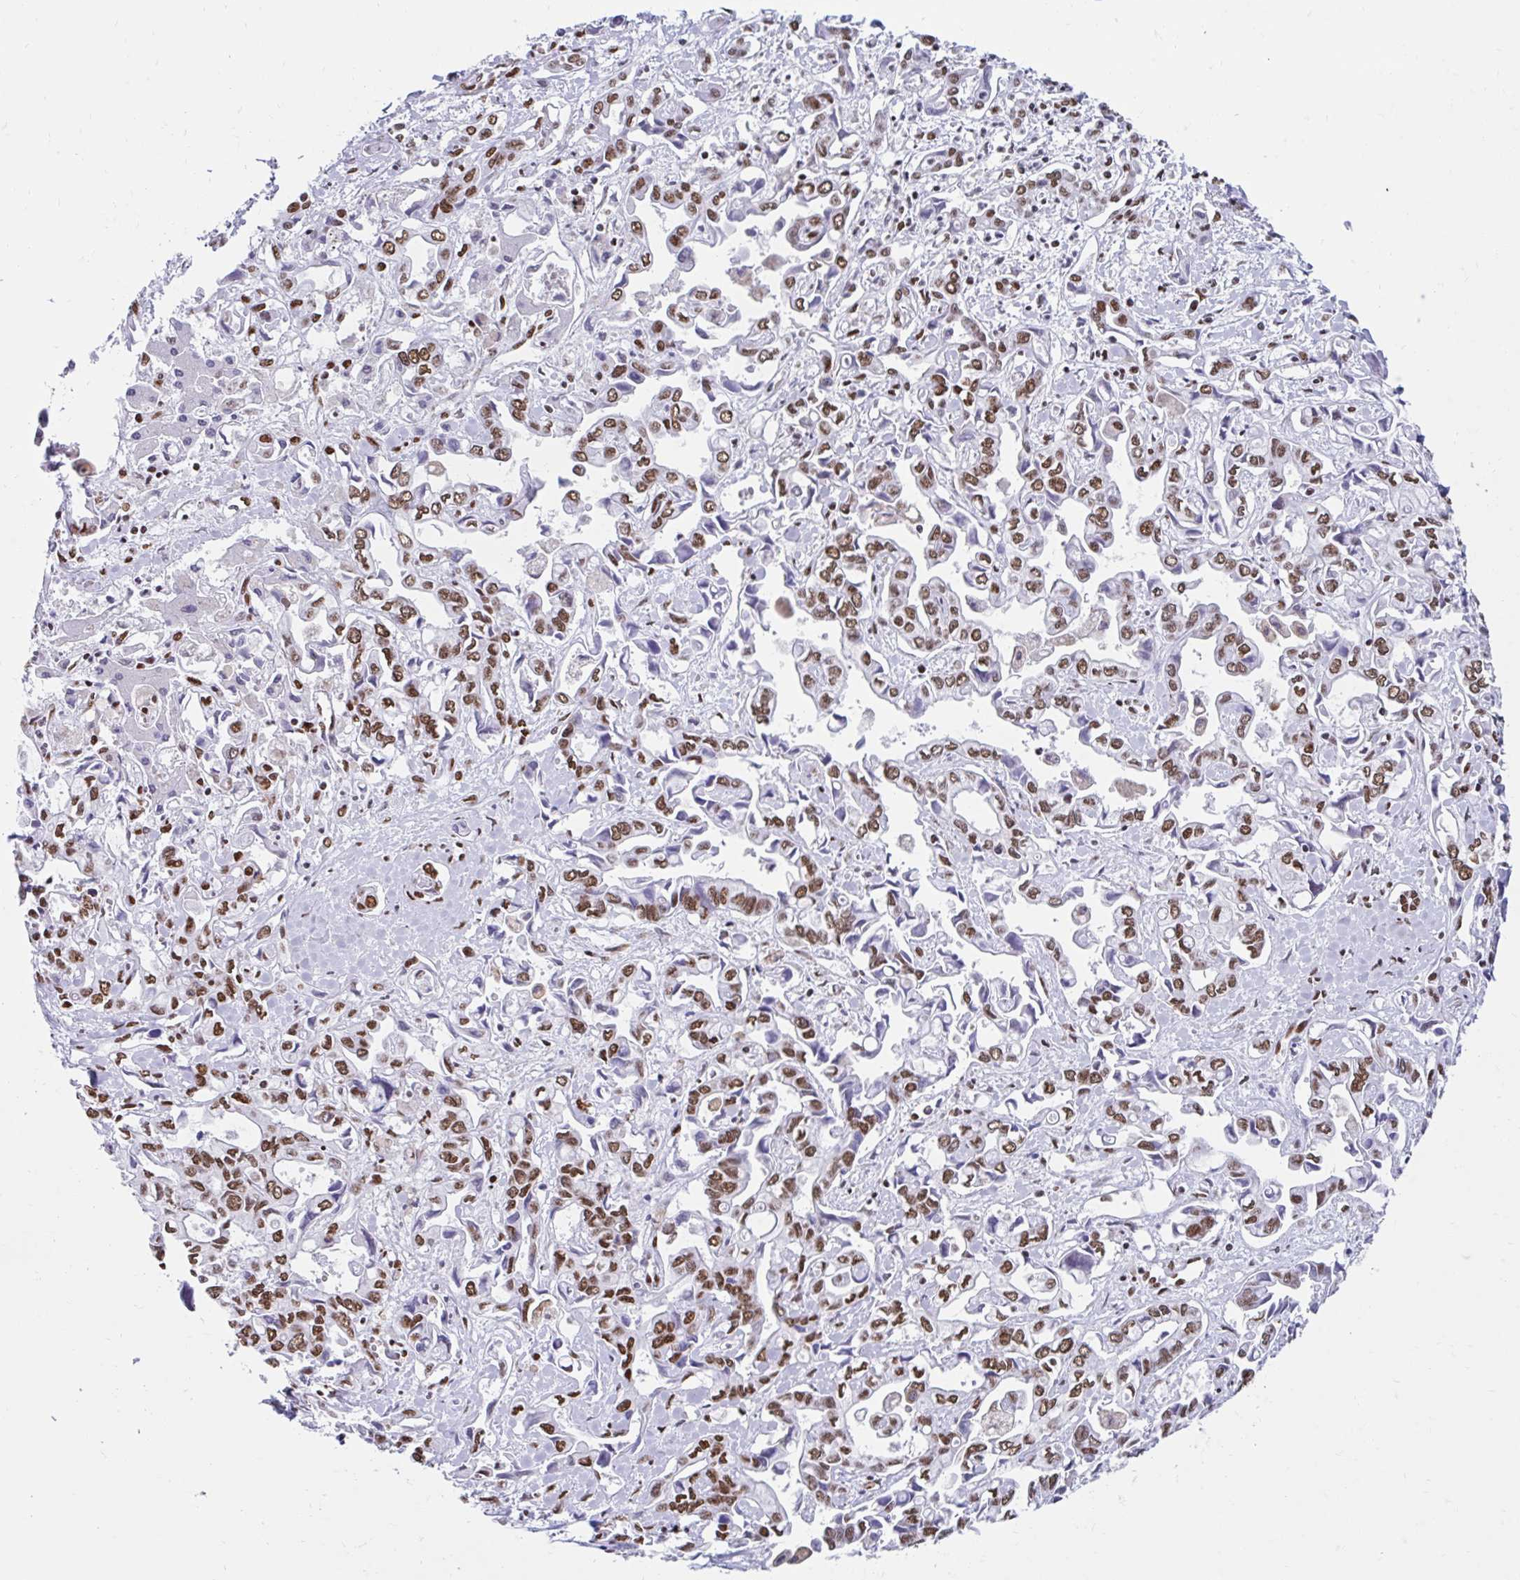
{"staining": {"intensity": "moderate", "quantity": ">75%", "location": "nuclear"}, "tissue": "liver cancer", "cell_type": "Tumor cells", "image_type": "cancer", "snomed": [{"axis": "morphology", "description": "Cholangiocarcinoma"}, {"axis": "topography", "description": "Liver"}], "caption": "Liver cholangiocarcinoma stained with immunohistochemistry shows moderate nuclear positivity in about >75% of tumor cells. (IHC, brightfield microscopy, high magnification).", "gene": "KHDRBS1", "patient": {"sex": "female", "age": 64}}